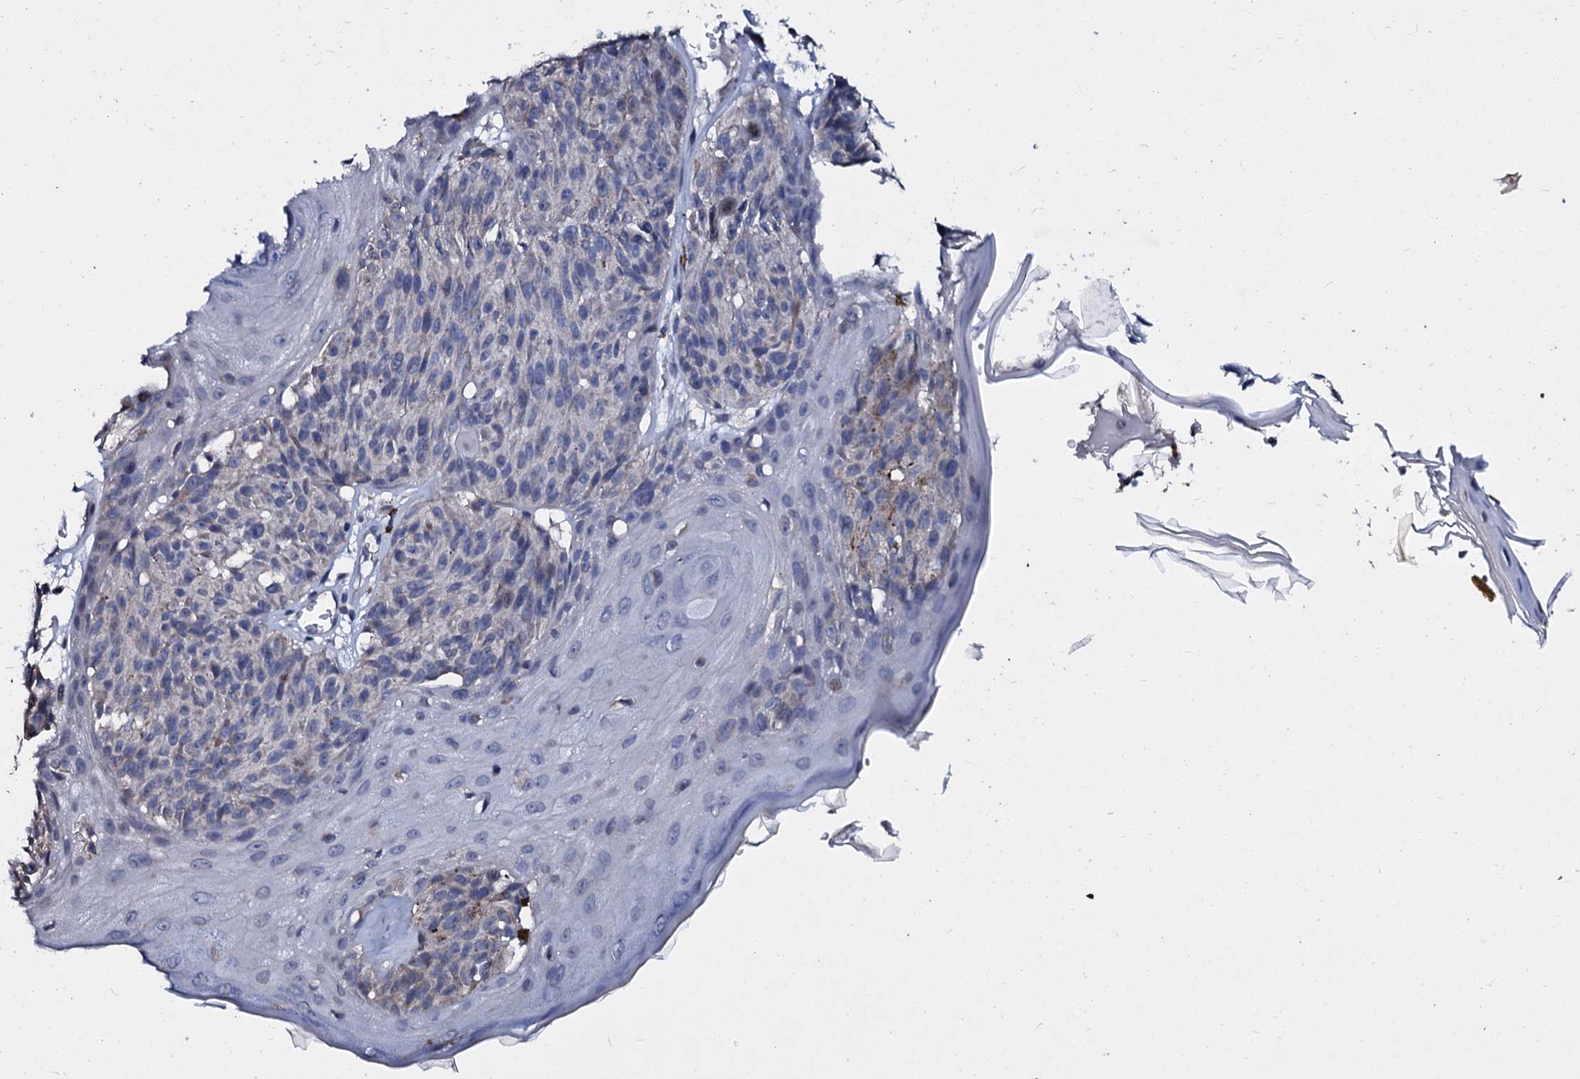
{"staining": {"intensity": "negative", "quantity": "none", "location": "none"}, "tissue": "melanoma", "cell_type": "Tumor cells", "image_type": "cancer", "snomed": [{"axis": "morphology", "description": "Malignant melanoma, NOS"}, {"axis": "topography", "description": "Skin"}], "caption": "Immunohistochemistry of human melanoma displays no expression in tumor cells.", "gene": "SLC37A4", "patient": {"sex": "male", "age": 83}}